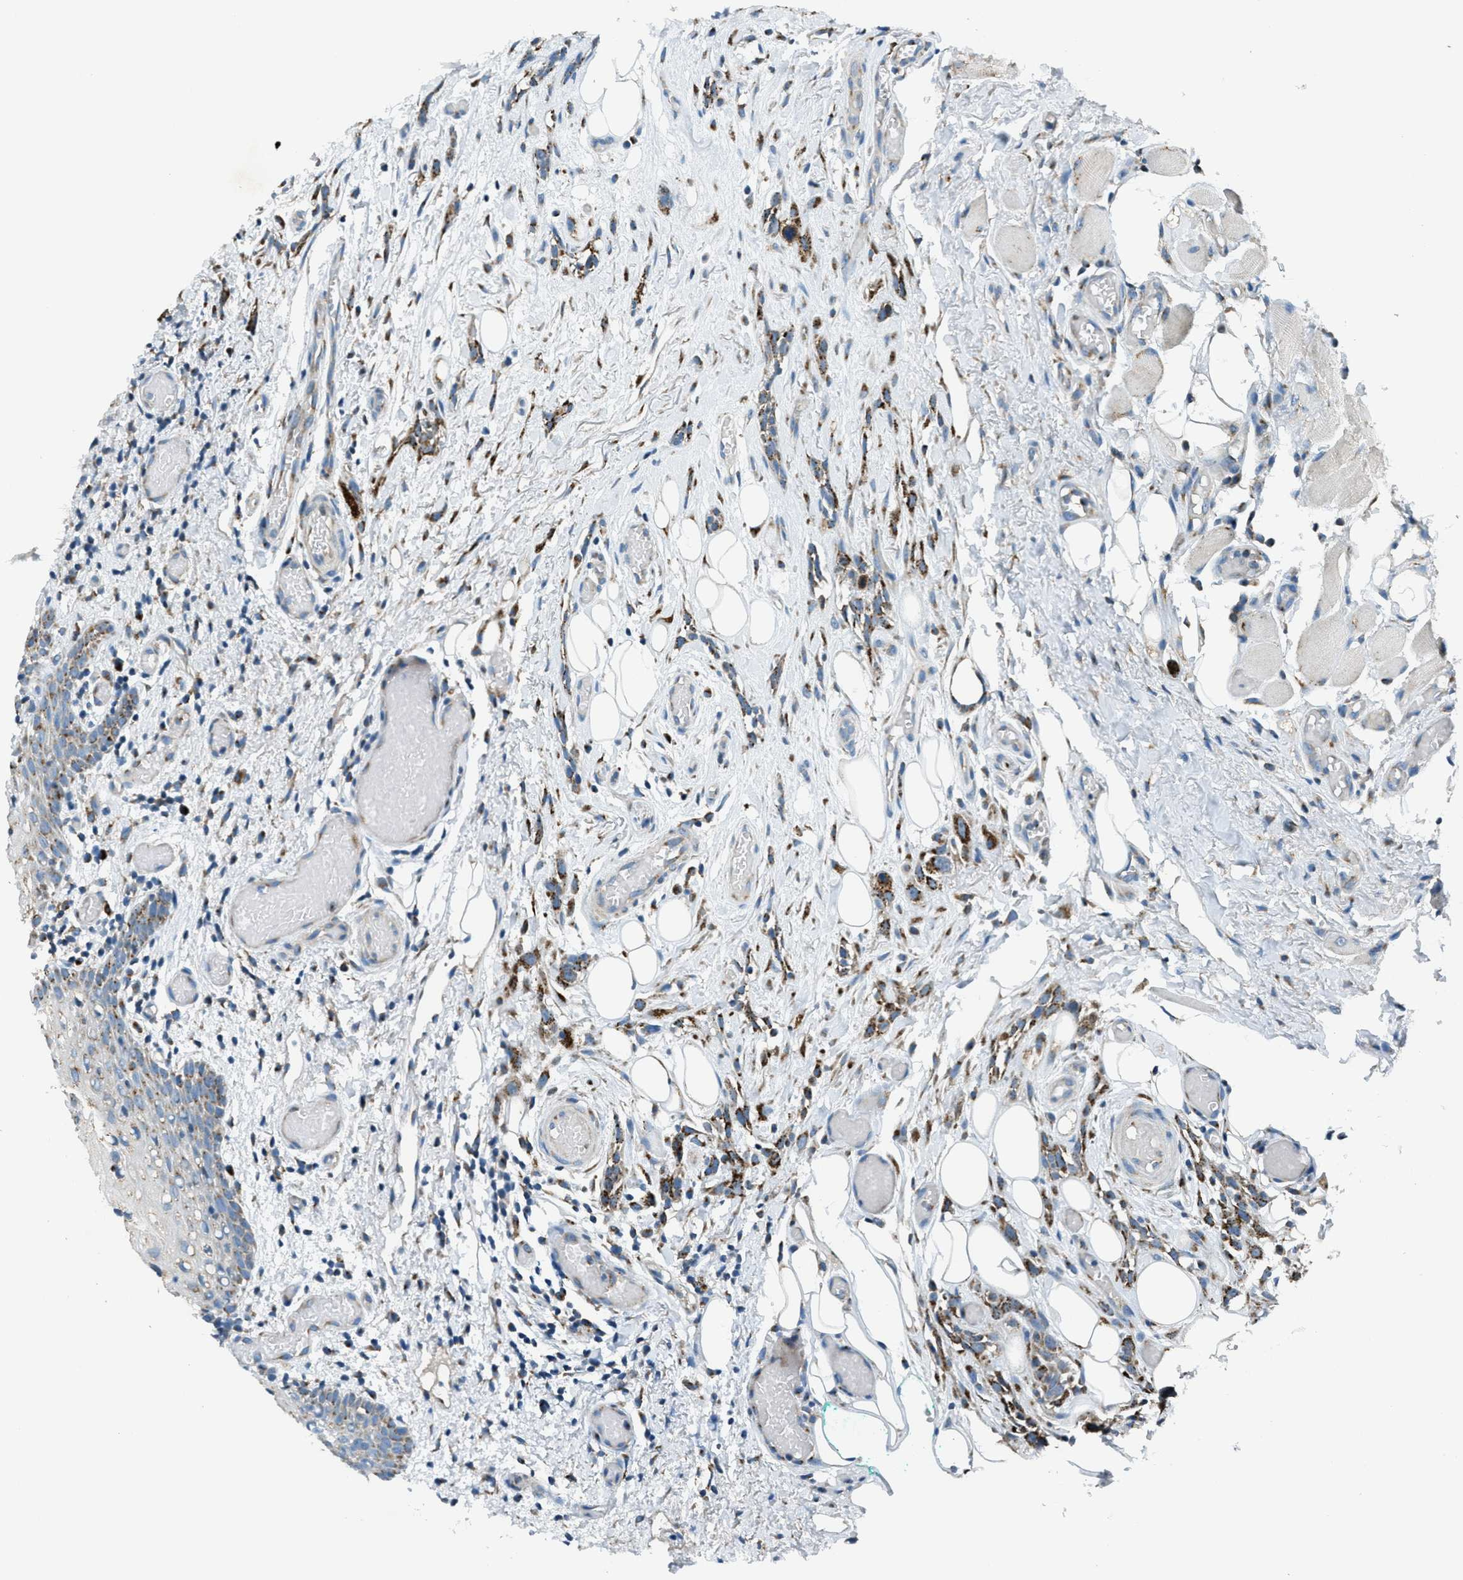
{"staining": {"intensity": "weak", "quantity": "25%-75%", "location": "cytoplasmic/membranous"}, "tissue": "oral mucosa", "cell_type": "Squamous epithelial cells", "image_type": "normal", "snomed": [{"axis": "morphology", "description": "Normal tissue, NOS"}, {"axis": "morphology", "description": "Squamous cell carcinoma, NOS"}, {"axis": "topography", "description": "Oral tissue"}, {"axis": "topography", "description": "Salivary gland"}, {"axis": "topography", "description": "Head-Neck"}], "caption": "Immunohistochemical staining of benign human oral mucosa displays weak cytoplasmic/membranous protein expression in approximately 25%-75% of squamous epithelial cells.", "gene": "BCKDK", "patient": {"sex": "female", "age": 62}}